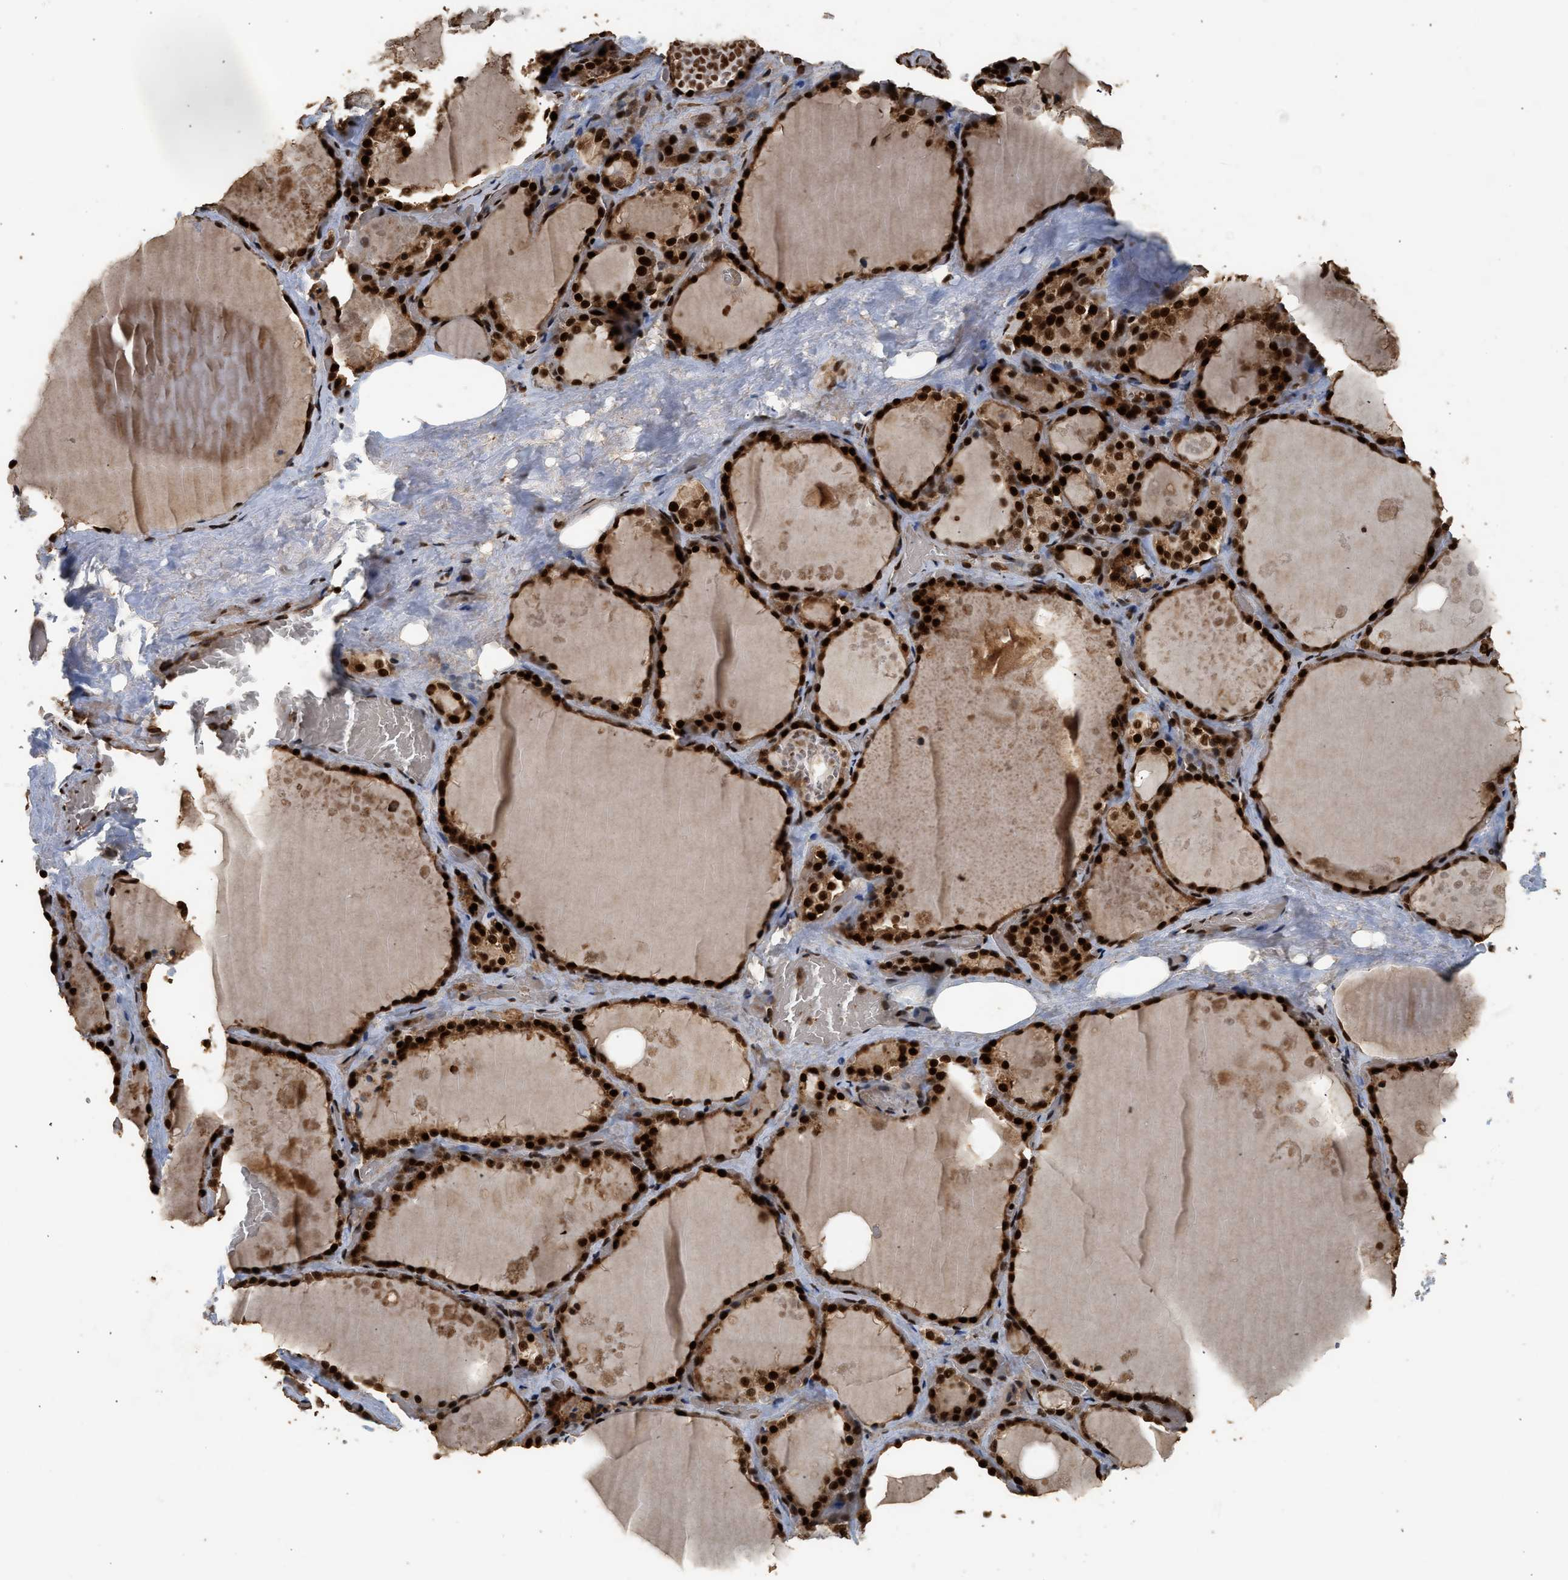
{"staining": {"intensity": "strong", "quantity": ">75%", "location": "cytoplasmic/membranous,nuclear"}, "tissue": "thyroid gland", "cell_type": "Glandular cells", "image_type": "normal", "snomed": [{"axis": "morphology", "description": "Normal tissue, NOS"}, {"axis": "topography", "description": "Thyroid gland"}], "caption": "Immunohistochemical staining of normal thyroid gland shows high levels of strong cytoplasmic/membranous,nuclear expression in about >75% of glandular cells.", "gene": "PPP4R3B", "patient": {"sex": "male", "age": 61}}